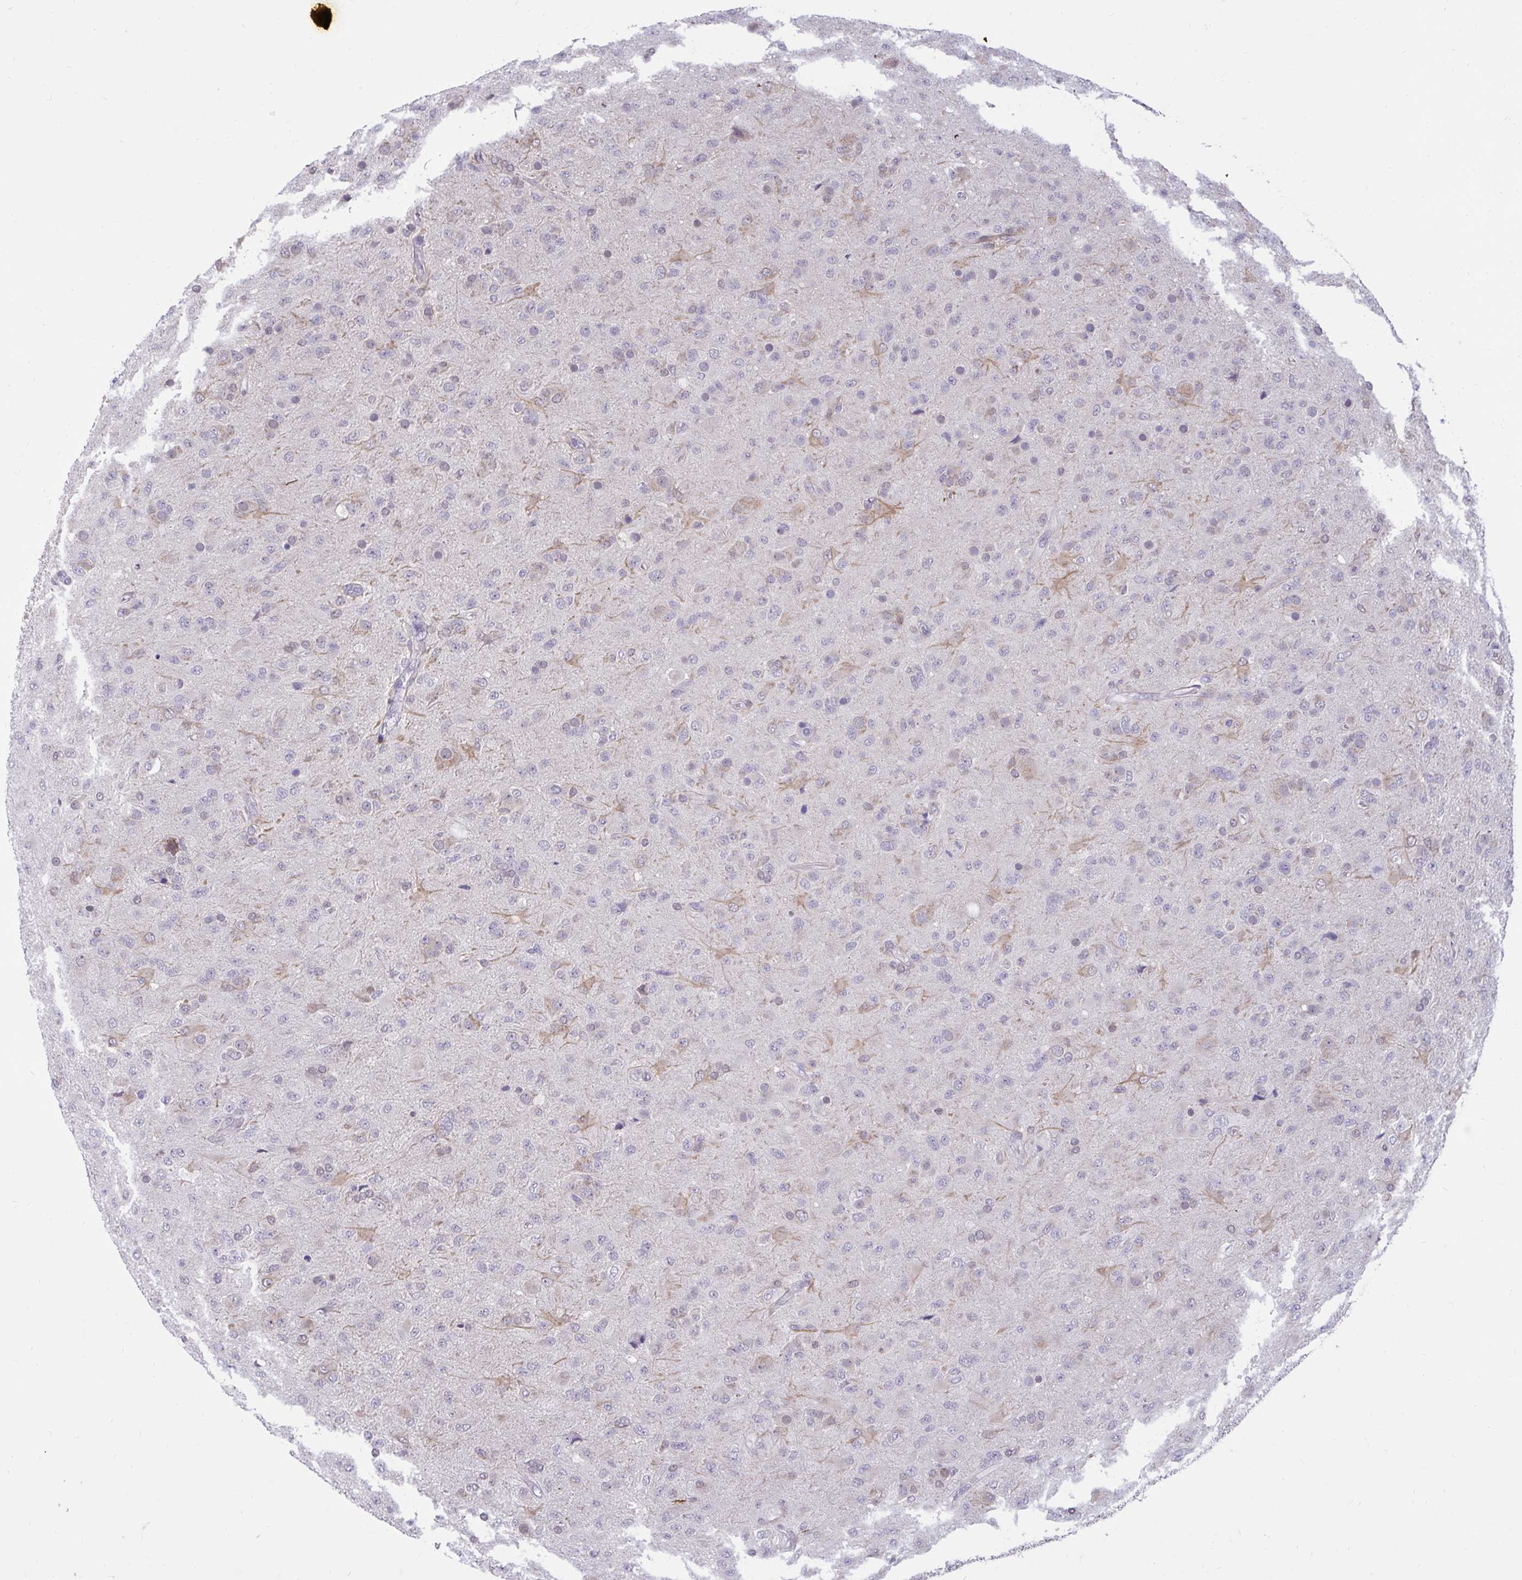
{"staining": {"intensity": "moderate", "quantity": "<25%", "location": "cytoplasmic/membranous"}, "tissue": "glioma", "cell_type": "Tumor cells", "image_type": "cancer", "snomed": [{"axis": "morphology", "description": "Glioma, malignant, Low grade"}, {"axis": "topography", "description": "Brain"}], "caption": "Immunohistochemical staining of malignant low-grade glioma demonstrates low levels of moderate cytoplasmic/membranous protein staining in approximately <25% of tumor cells. (Stains: DAB (3,3'-diaminobenzidine) in brown, nuclei in blue, Microscopy: brightfield microscopy at high magnification).", "gene": "ARPP19", "patient": {"sex": "male", "age": 65}}